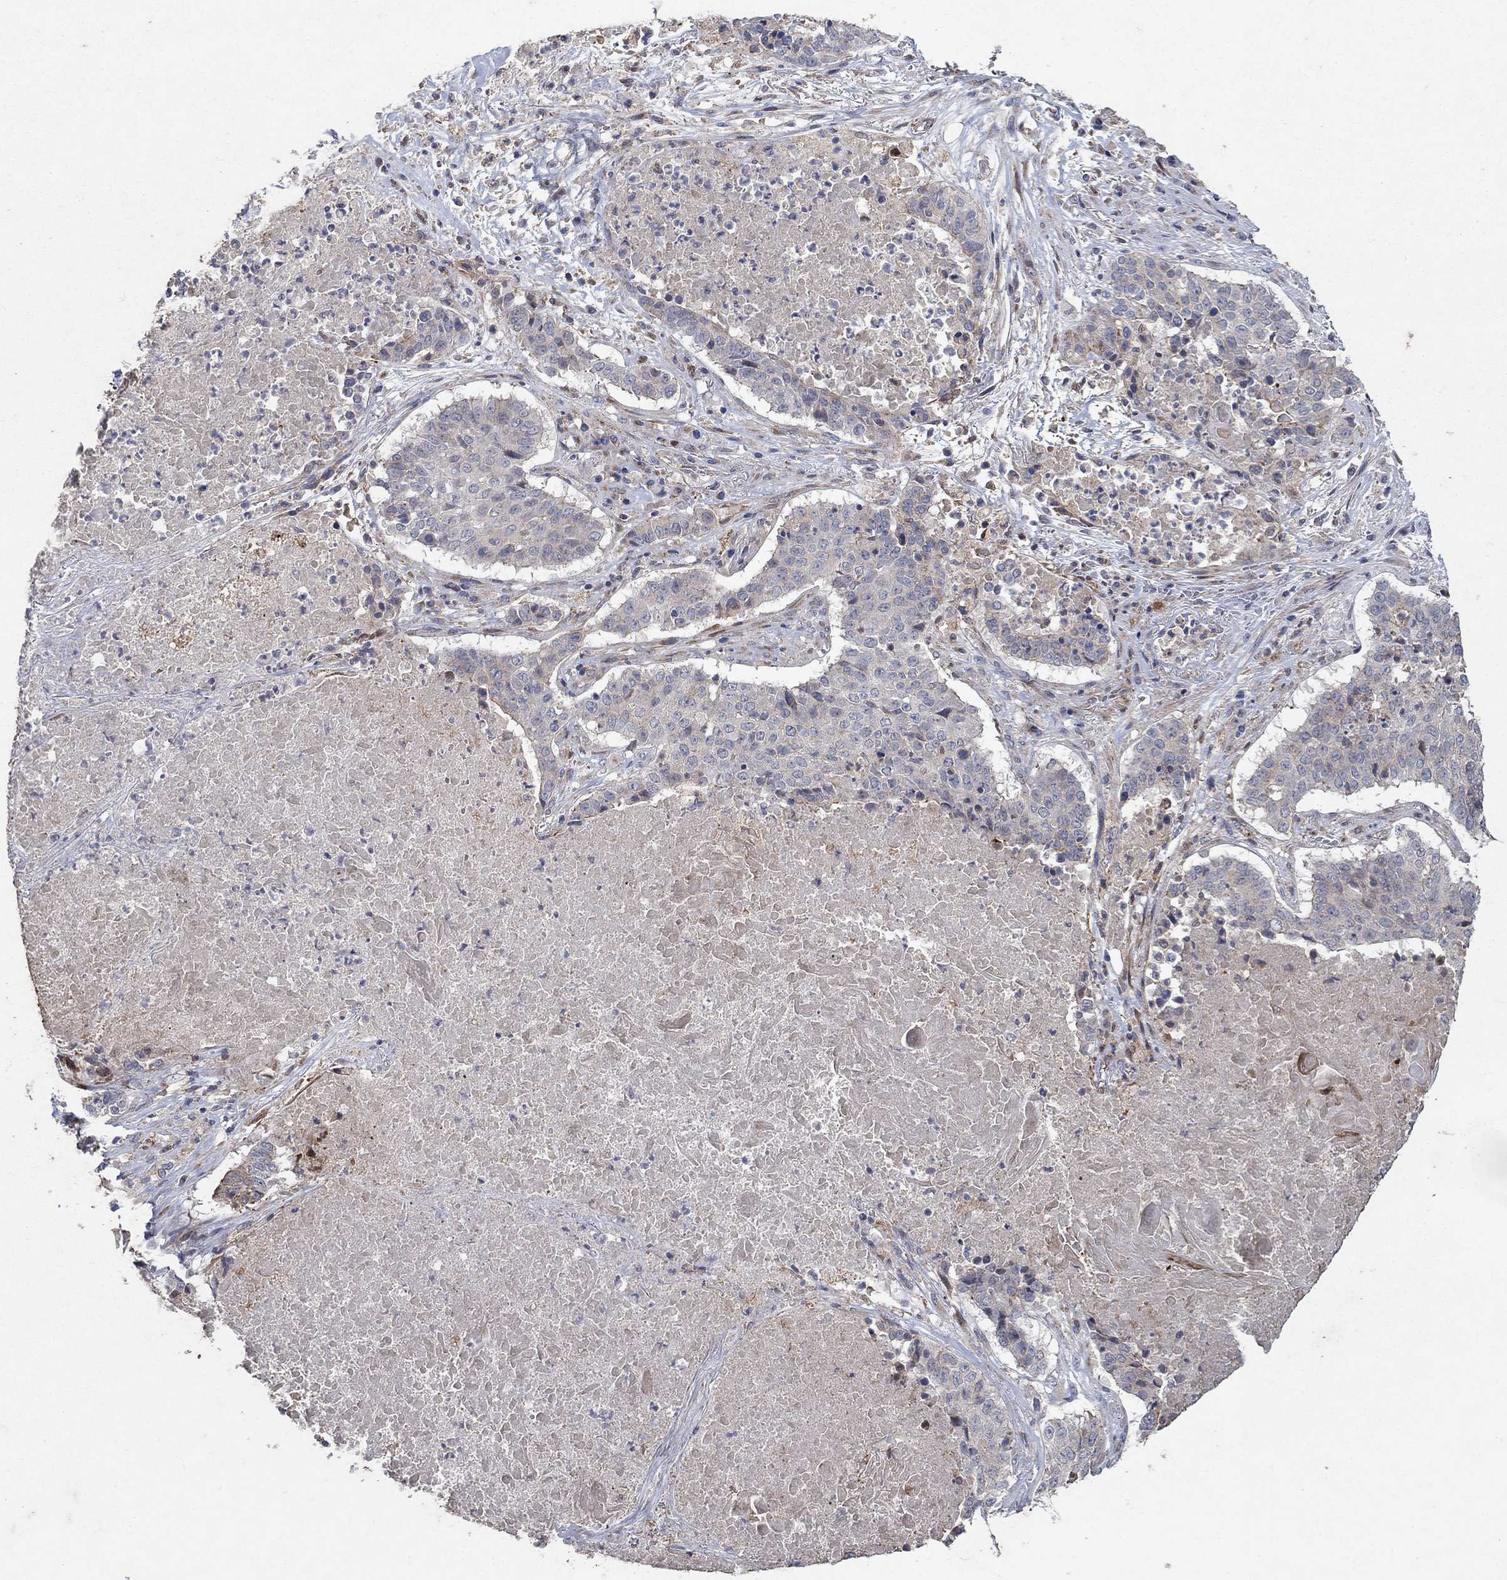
{"staining": {"intensity": "negative", "quantity": "none", "location": "none"}, "tissue": "lung cancer", "cell_type": "Tumor cells", "image_type": "cancer", "snomed": [{"axis": "morphology", "description": "Squamous cell carcinoma, NOS"}, {"axis": "topography", "description": "Lung"}], "caption": "Immunohistochemical staining of human lung cancer reveals no significant staining in tumor cells.", "gene": "FRG1", "patient": {"sex": "male", "age": 64}}